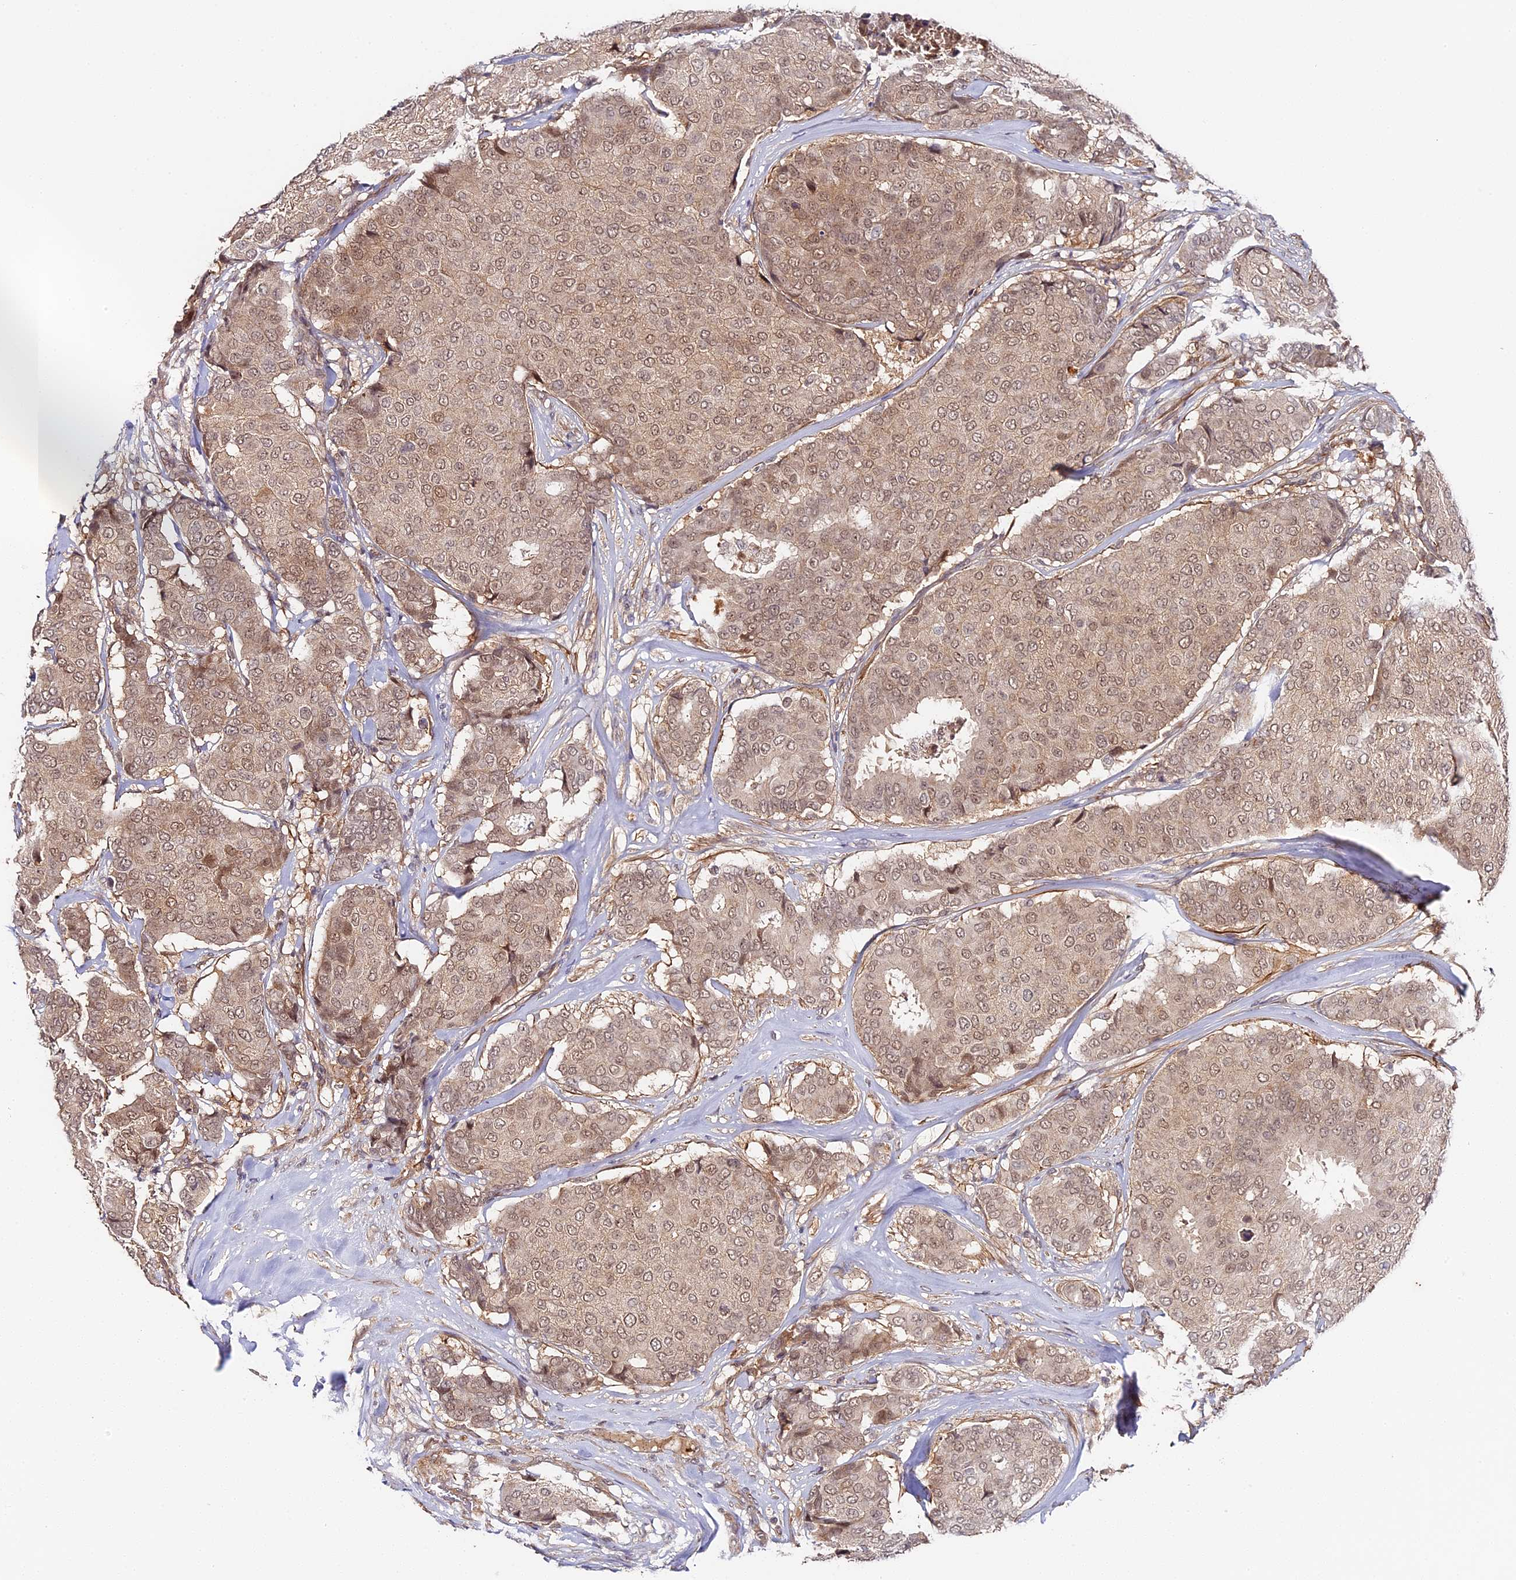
{"staining": {"intensity": "weak", "quantity": ">75%", "location": "cytoplasmic/membranous,nuclear"}, "tissue": "breast cancer", "cell_type": "Tumor cells", "image_type": "cancer", "snomed": [{"axis": "morphology", "description": "Duct carcinoma"}, {"axis": "topography", "description": "Breast"}], "caption": "Human breast cancer stained with a protein marker exhibits weak staining in tumor cells.", "gene": "IMPACT", "patient": {"sex": "female", "age": 75}}